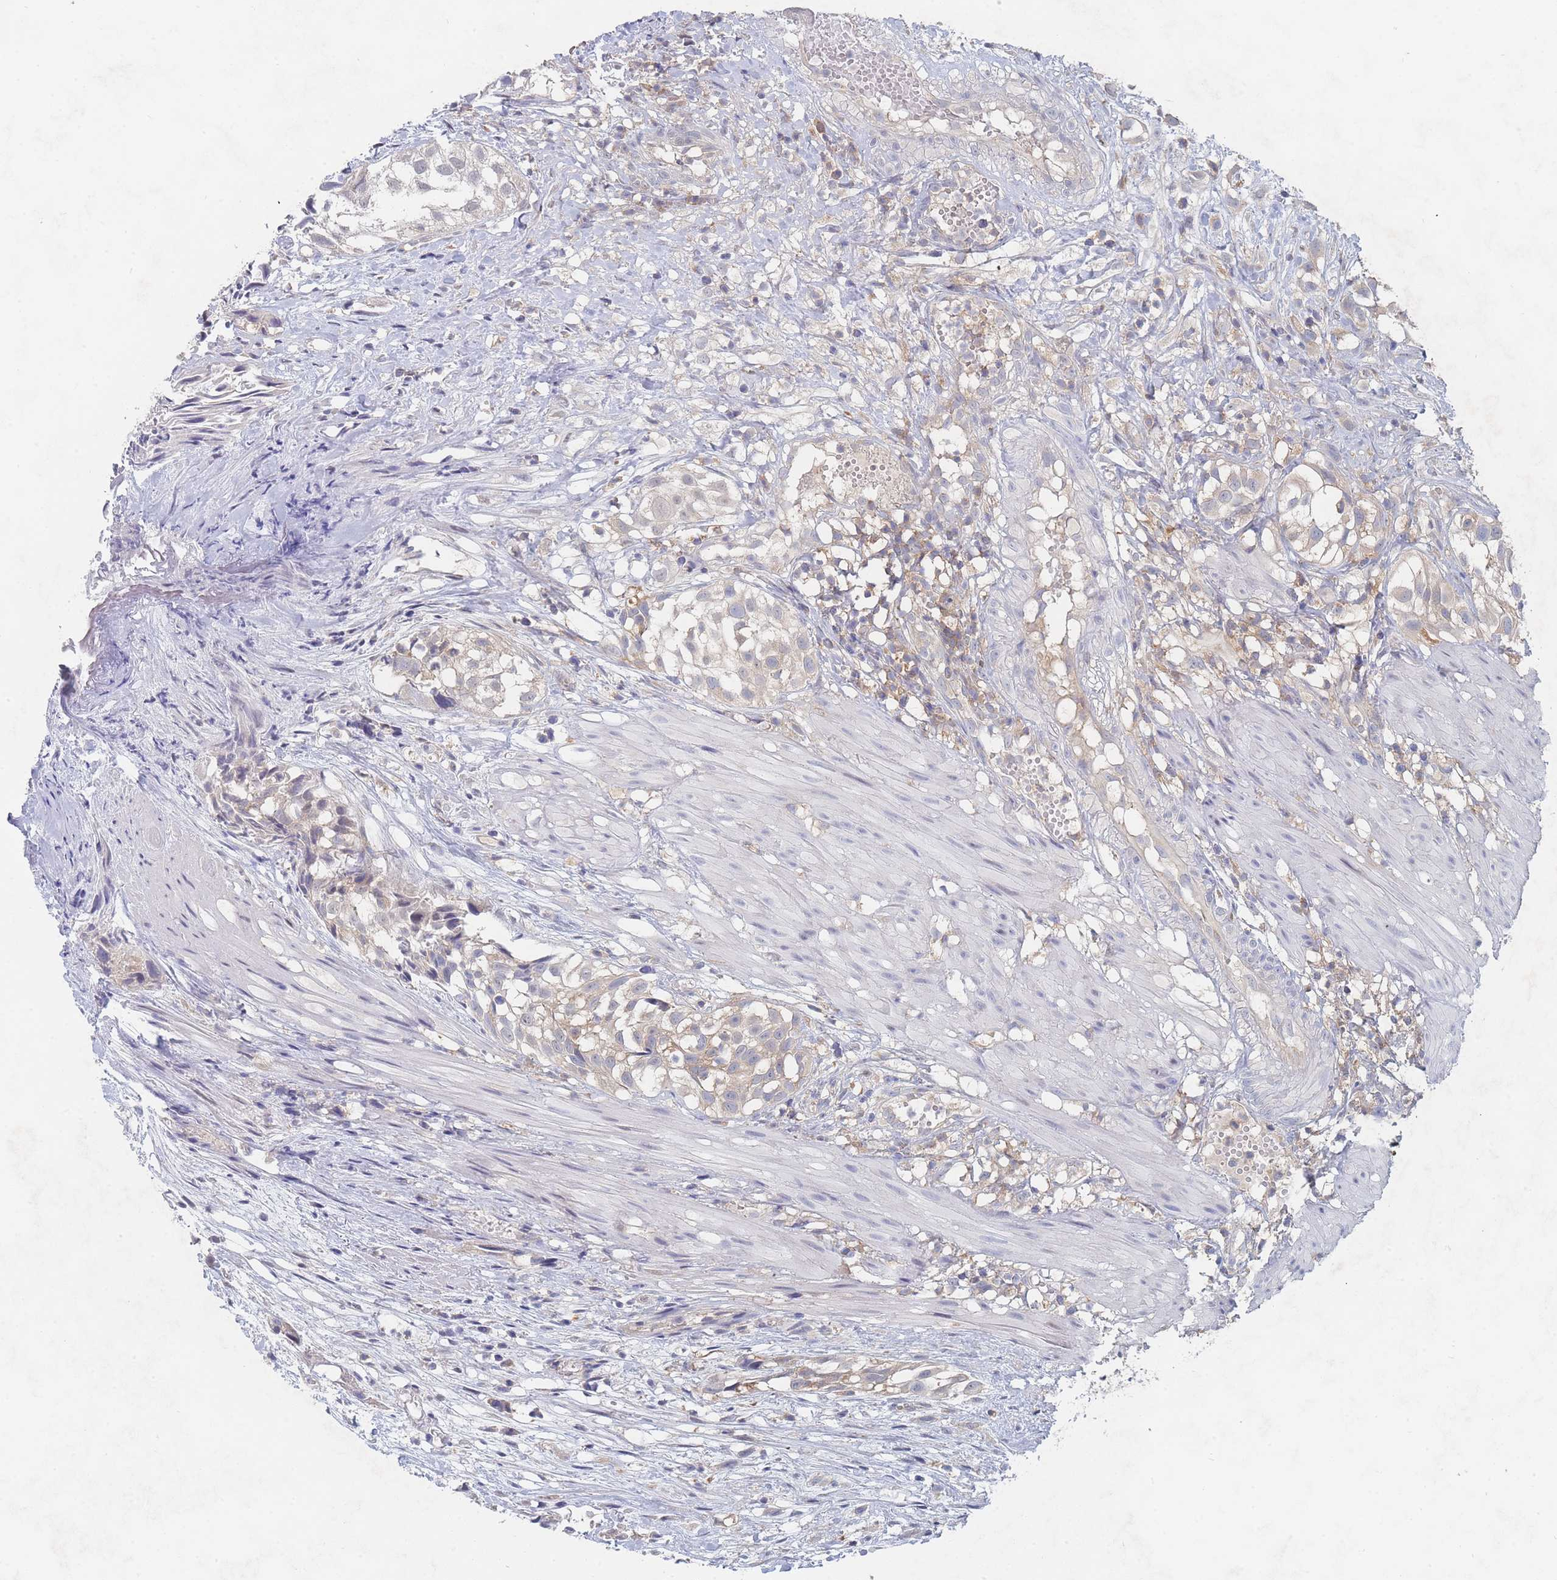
{"staining": {"intensity": "weak", "quantity": "<25%", "location": "cytoplasmic/membranous"}, "tissue": "urothelial cancer", "cell_type": "Tumor cells", "image_type": "cancer", "snomed": [{"axis": "morphology", "description": "Urothelial carcinoma, High grade"}, {"axis": "topography", "description": "Urinary bladder"}], "caption": "Protein analysis of high-grade urothelial carcinoma reveals no significant expression in tumor cells.", "gene": "PPP6C", "patient": {"sex": "male", "age": 56}}